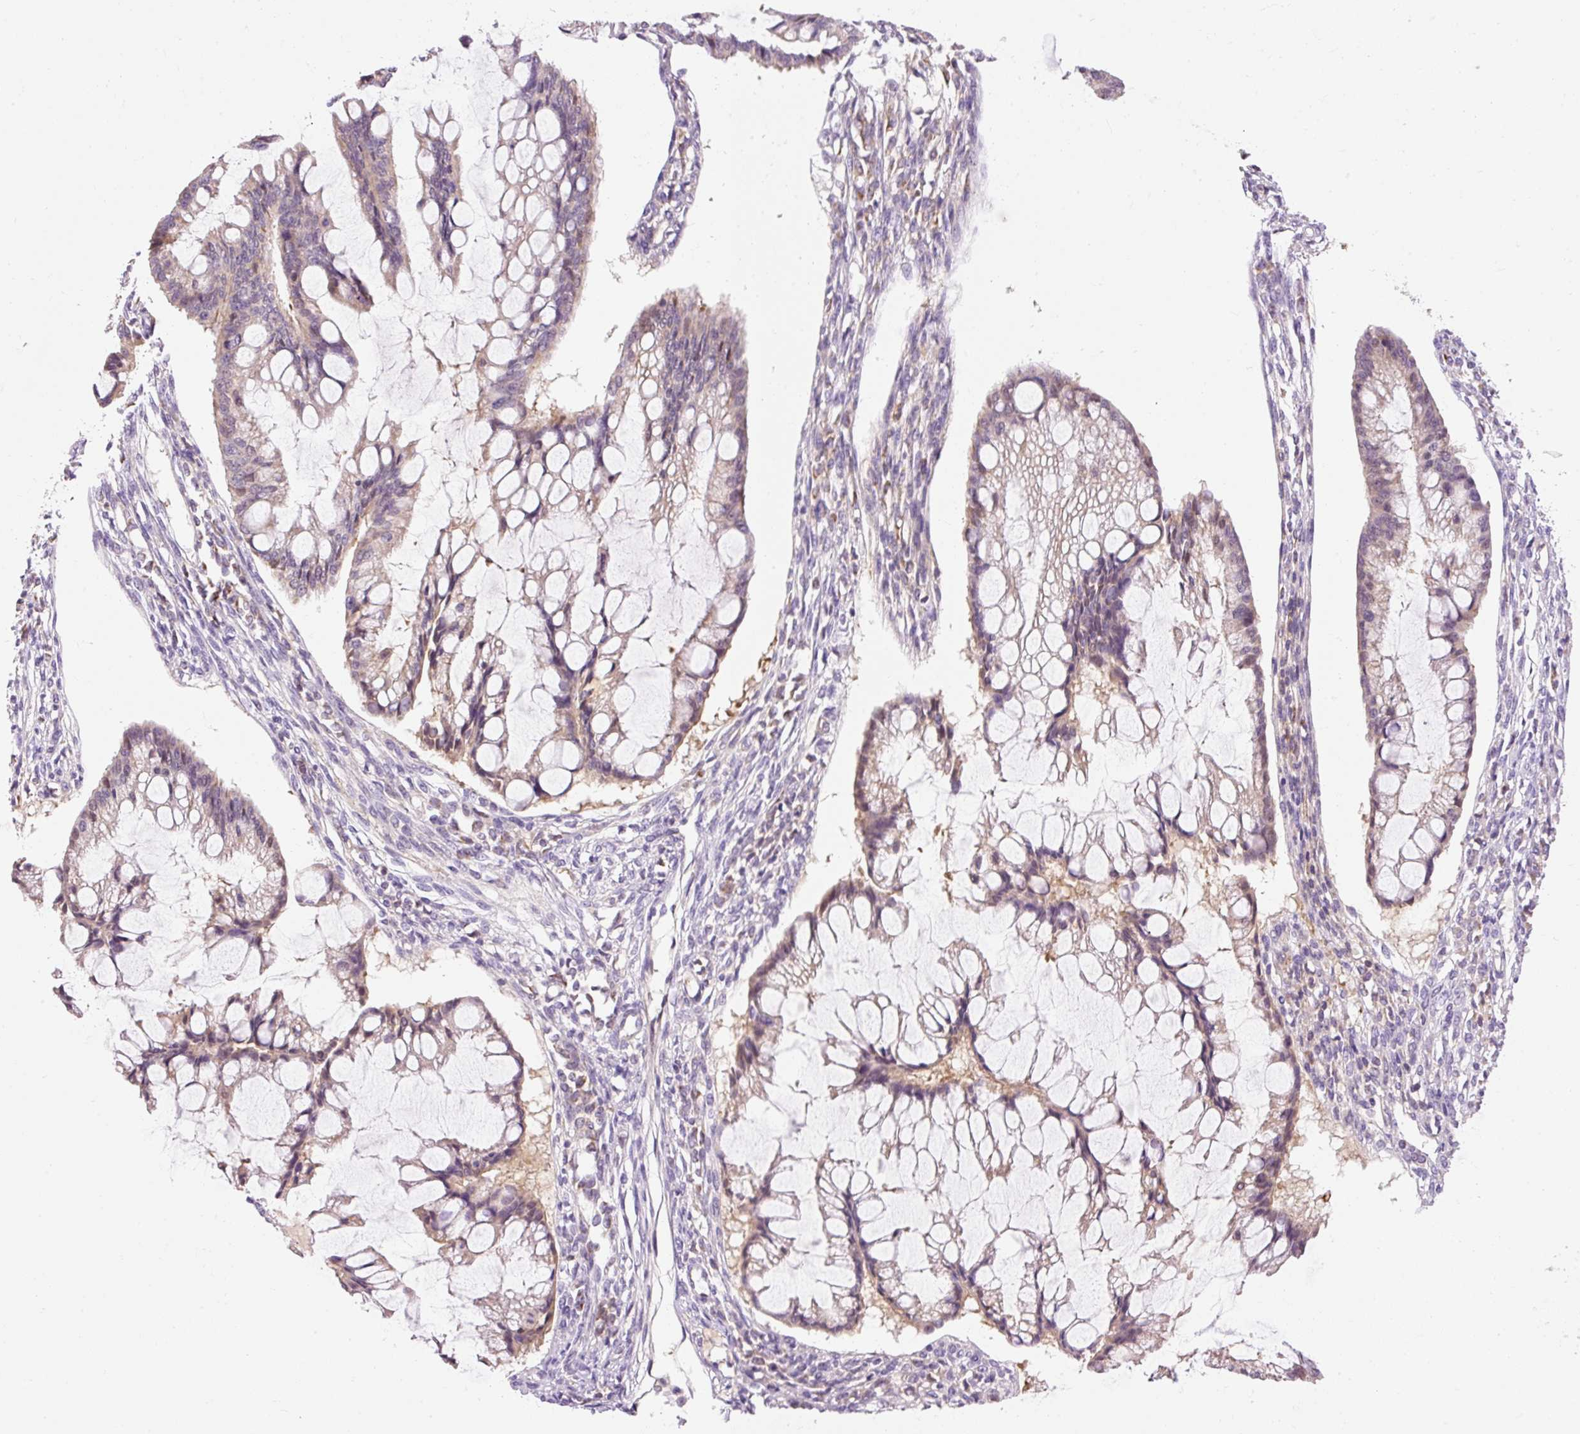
{"staining": {"intensity": "weak", "quantity": "25%-75%", "location": "cytoplasmic/membranous"}, "tissue": "ovarian cancer", "cell_type": "Tumor cells", "image_type": "cancer", "snomed": [{"axis": "morphology", "description": "Cystadenocarcinoma, mucinous, NOS"}, {"axis": "topography", "description": "Ovary"}], "caption": "Ovarian cancer stained for a protein (brown) reveals weak cytoplasmic/membranous positive positivity in about 25%-75% of tumor cells.", "gene": "IMMT", "patient": {"sex": "female", "age": 73}}